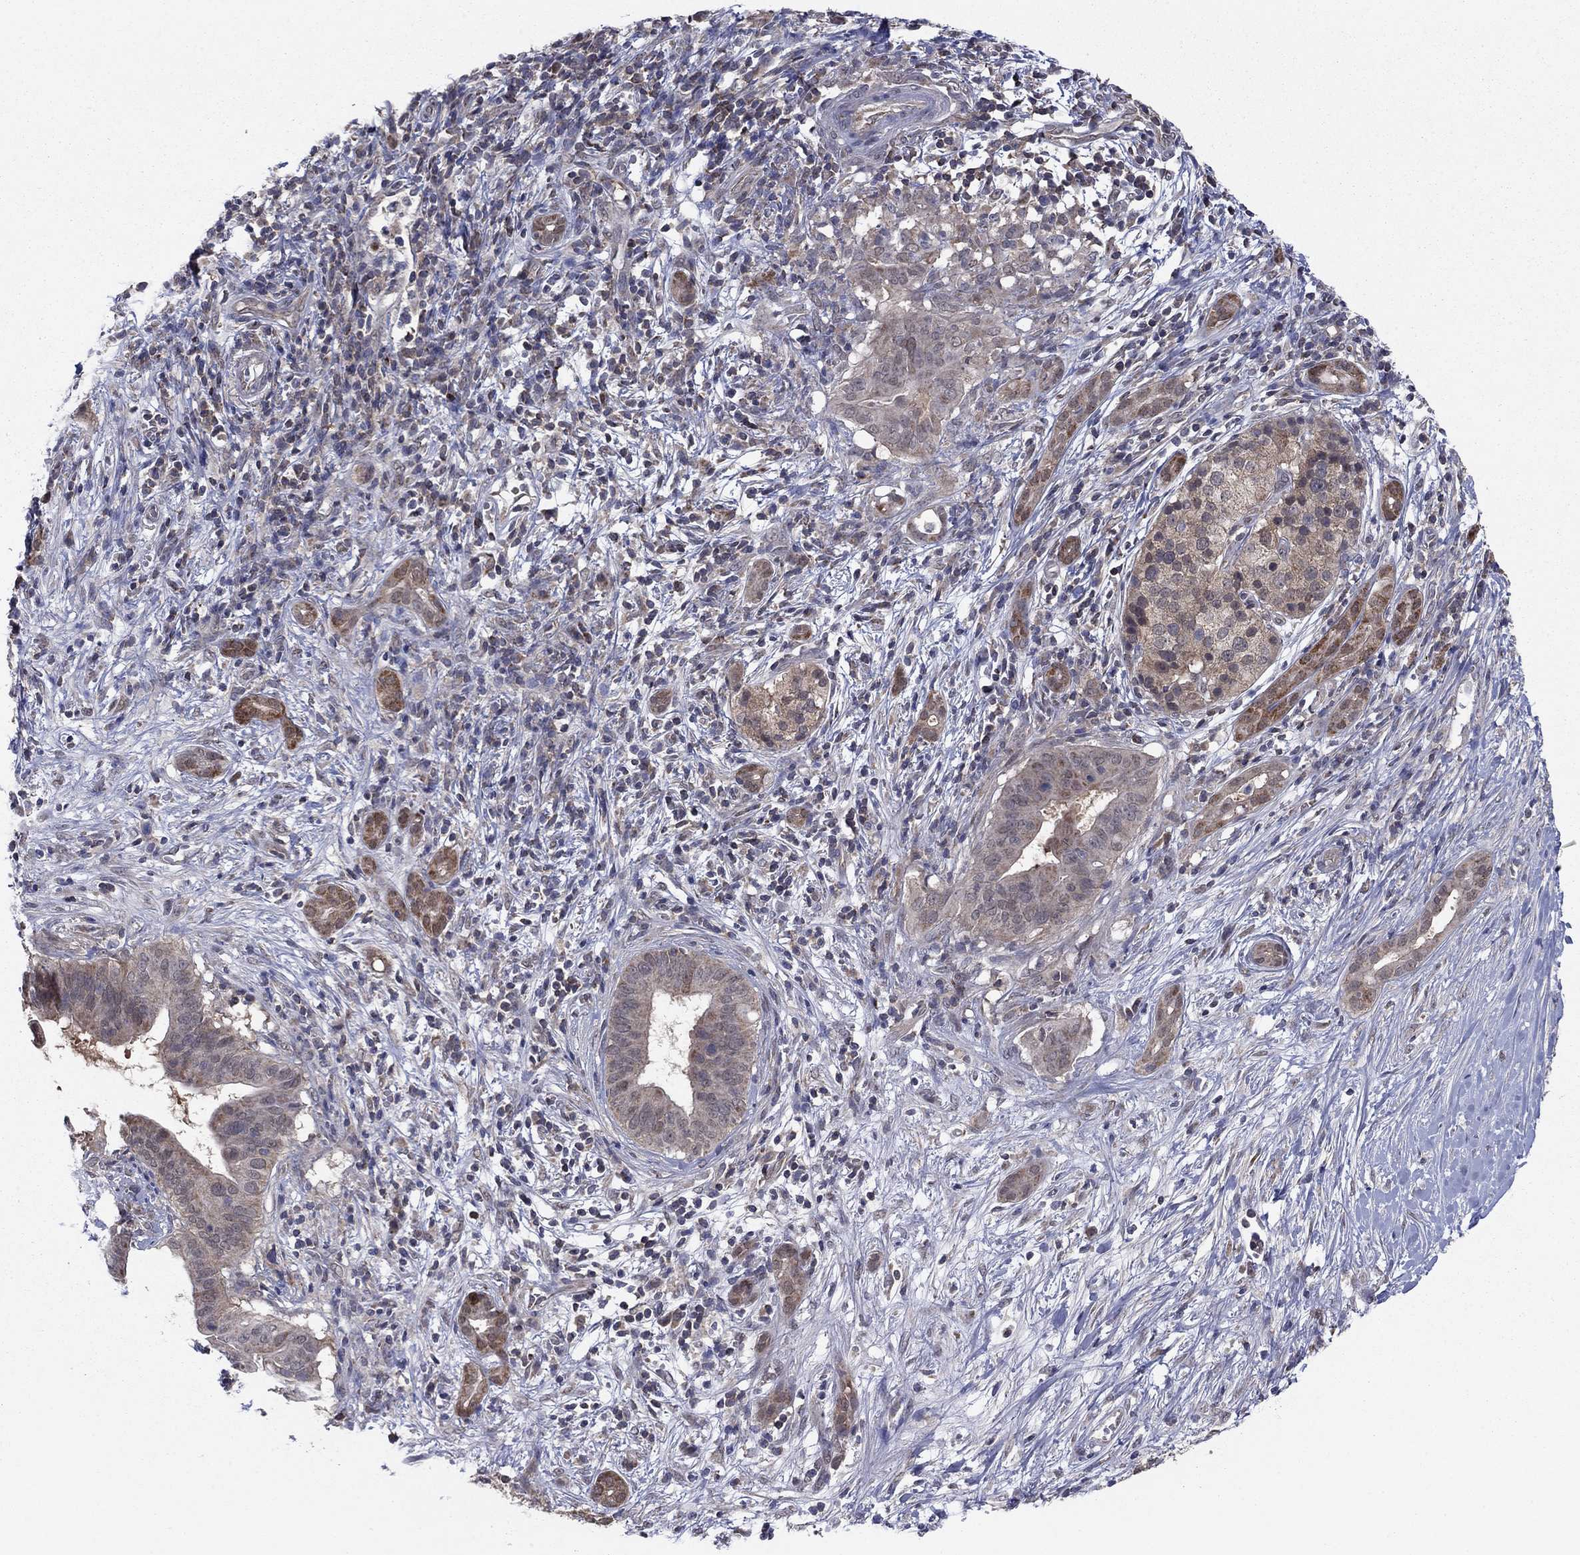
{"staining": {"intensity": "weak", "quantity": "<25%", "location": "cytoplasmic/membranous"}, "tissue": "pancreatic cancer", "cell_type": "Tumor cells", "image_type": "cancer", "snomed": [{"axis": "morphology", "description": "Adenocarcinoma, NOS"}, {"axis": "topography", "description": "Pancreas"}], "caption": "Human pancreatic cancer stained for a protein using immunohistochemistry (IHC) demonstrates no expression in tumor cells.", "gene": "GRHPR", "patient": {"sex": "male", "age": 61}}